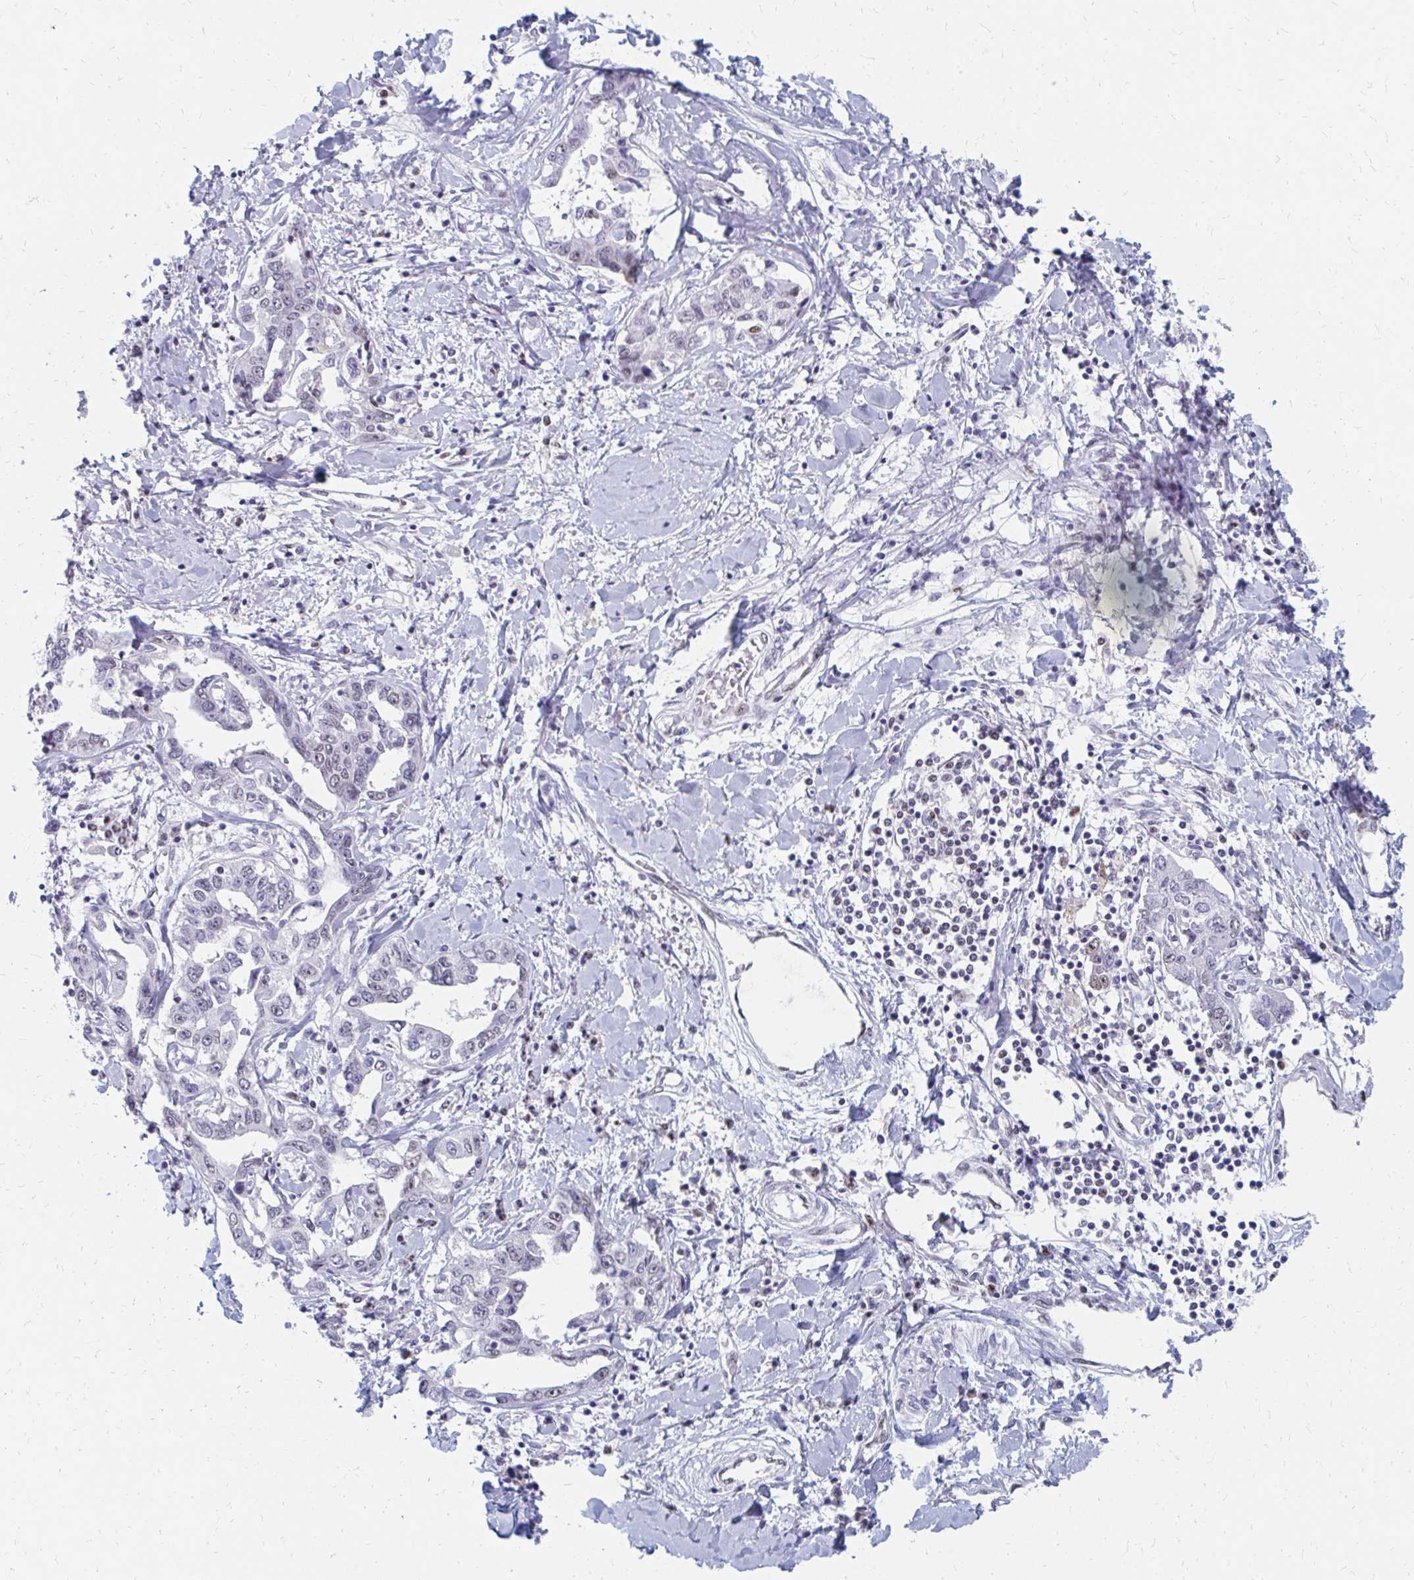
{"staining": {"intensity": "negative", "quantity": "none", "location": "none"}, "tissue": "liver cancer", "cell_type": "Tumor cells", "image_type": "cancer", "snomed": [{"axis": "morphology", "description": "Cholangiocarcinoma"}, {"axis": "topography", "description": "Liver"}], "caption": "Immunohistochemical staining of liver cancer exhibits no significant staining in tumor cells.", "gene": "PLK3", "patient": {"sex": "male", "age": 59}}